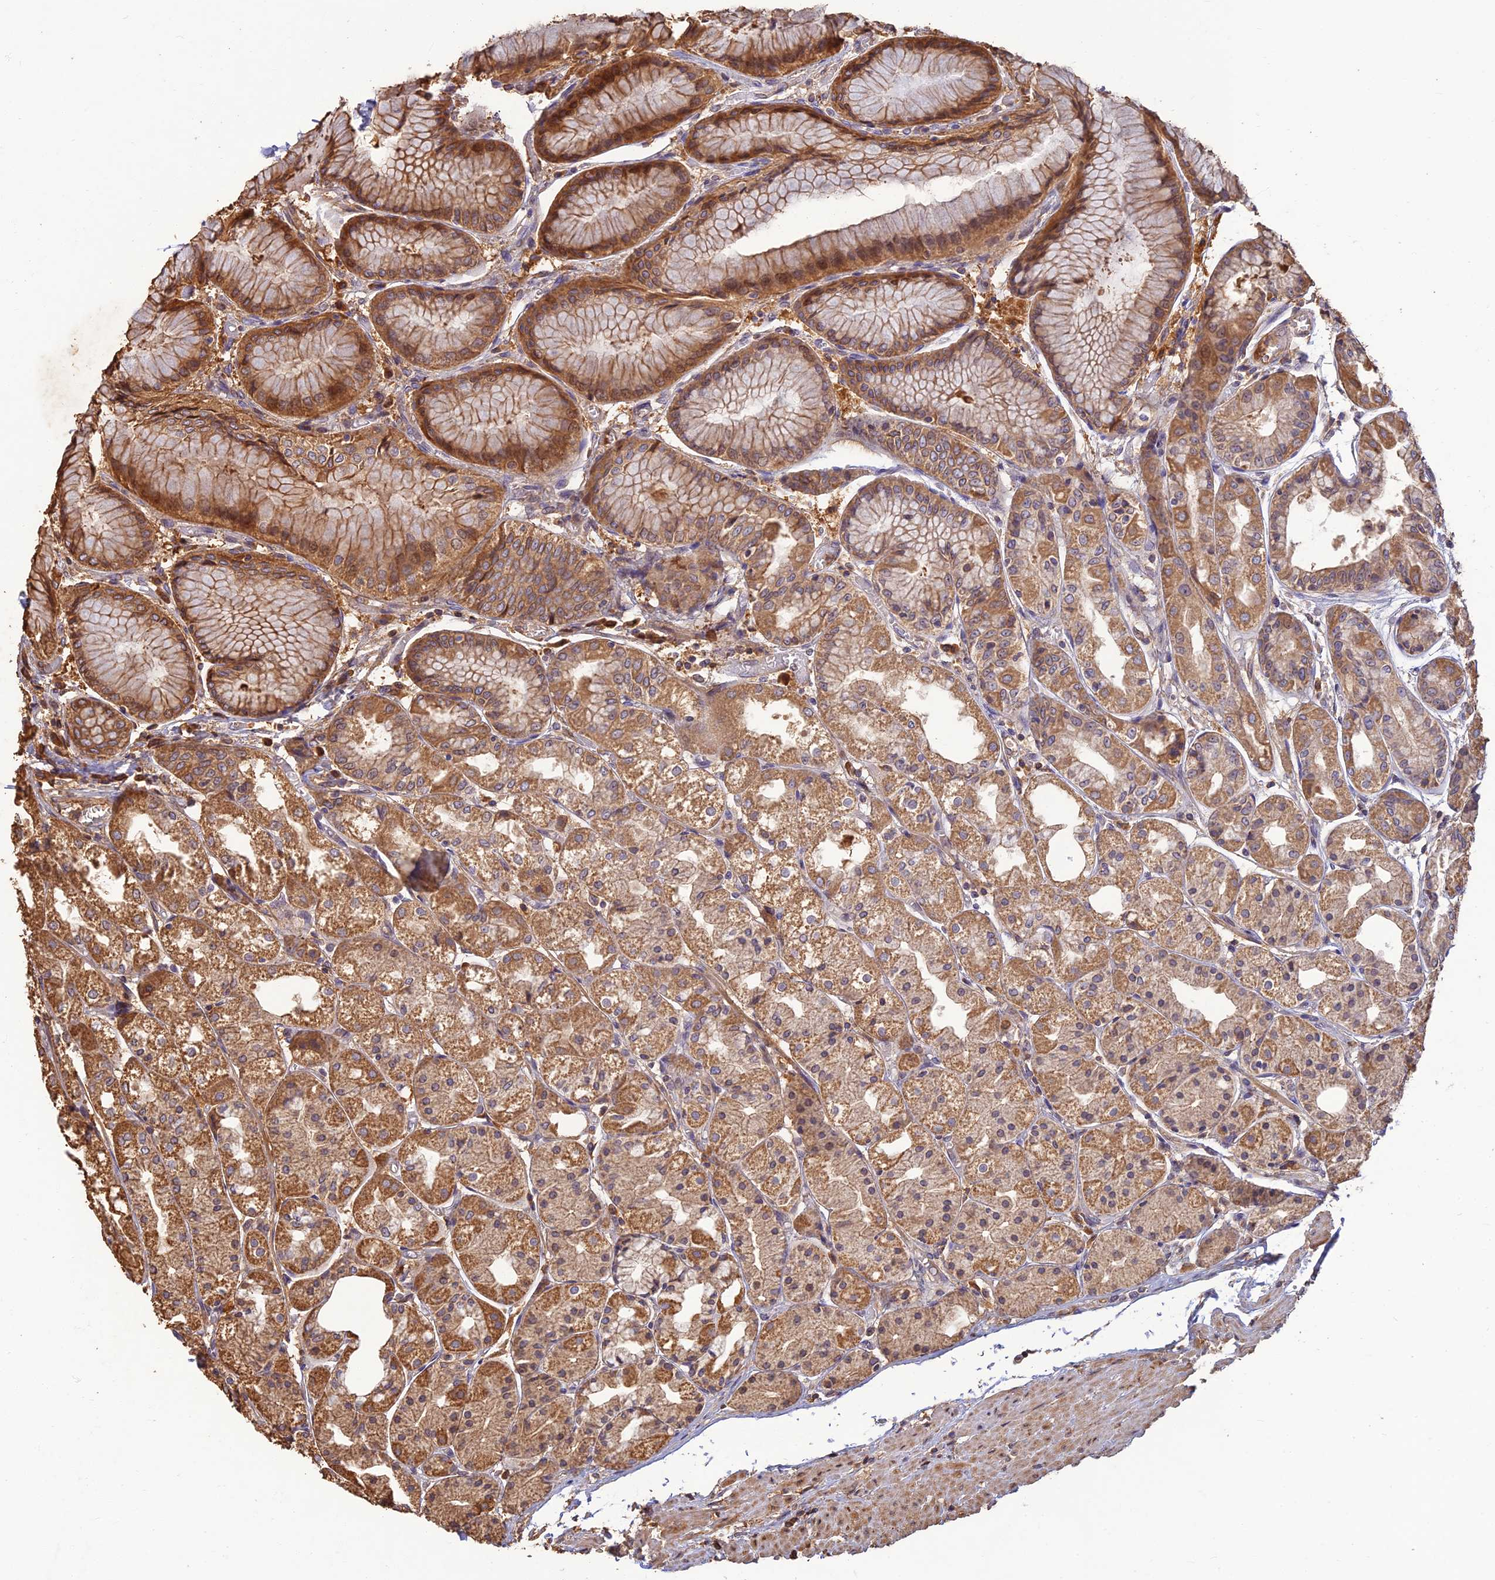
{"staining": {"intensity": "strong", "quantity": ">75%", "location": "cytoplasmic/membranous"}, "tissue": "stomach", "cell_type": "Glandular cells", "image_type": "normal", "snomed": [{"axis": "morphology", "description": "Normal tissue, NOS"}, {"axis": "topography", "description": "Stomach, upper"}], "caption": "DAB (3,3'-diaminobenzidine) immunohistochemical staining of unremarkable human stomach reveals strong cytoplasmic/membranous protein staining in approximately >75% of glandular cells. (brown staining indicates protein expression, while blue staining denotes nuclei).", "gene": "CORO1C", "patient": {"sex": "male", "age": 72}}